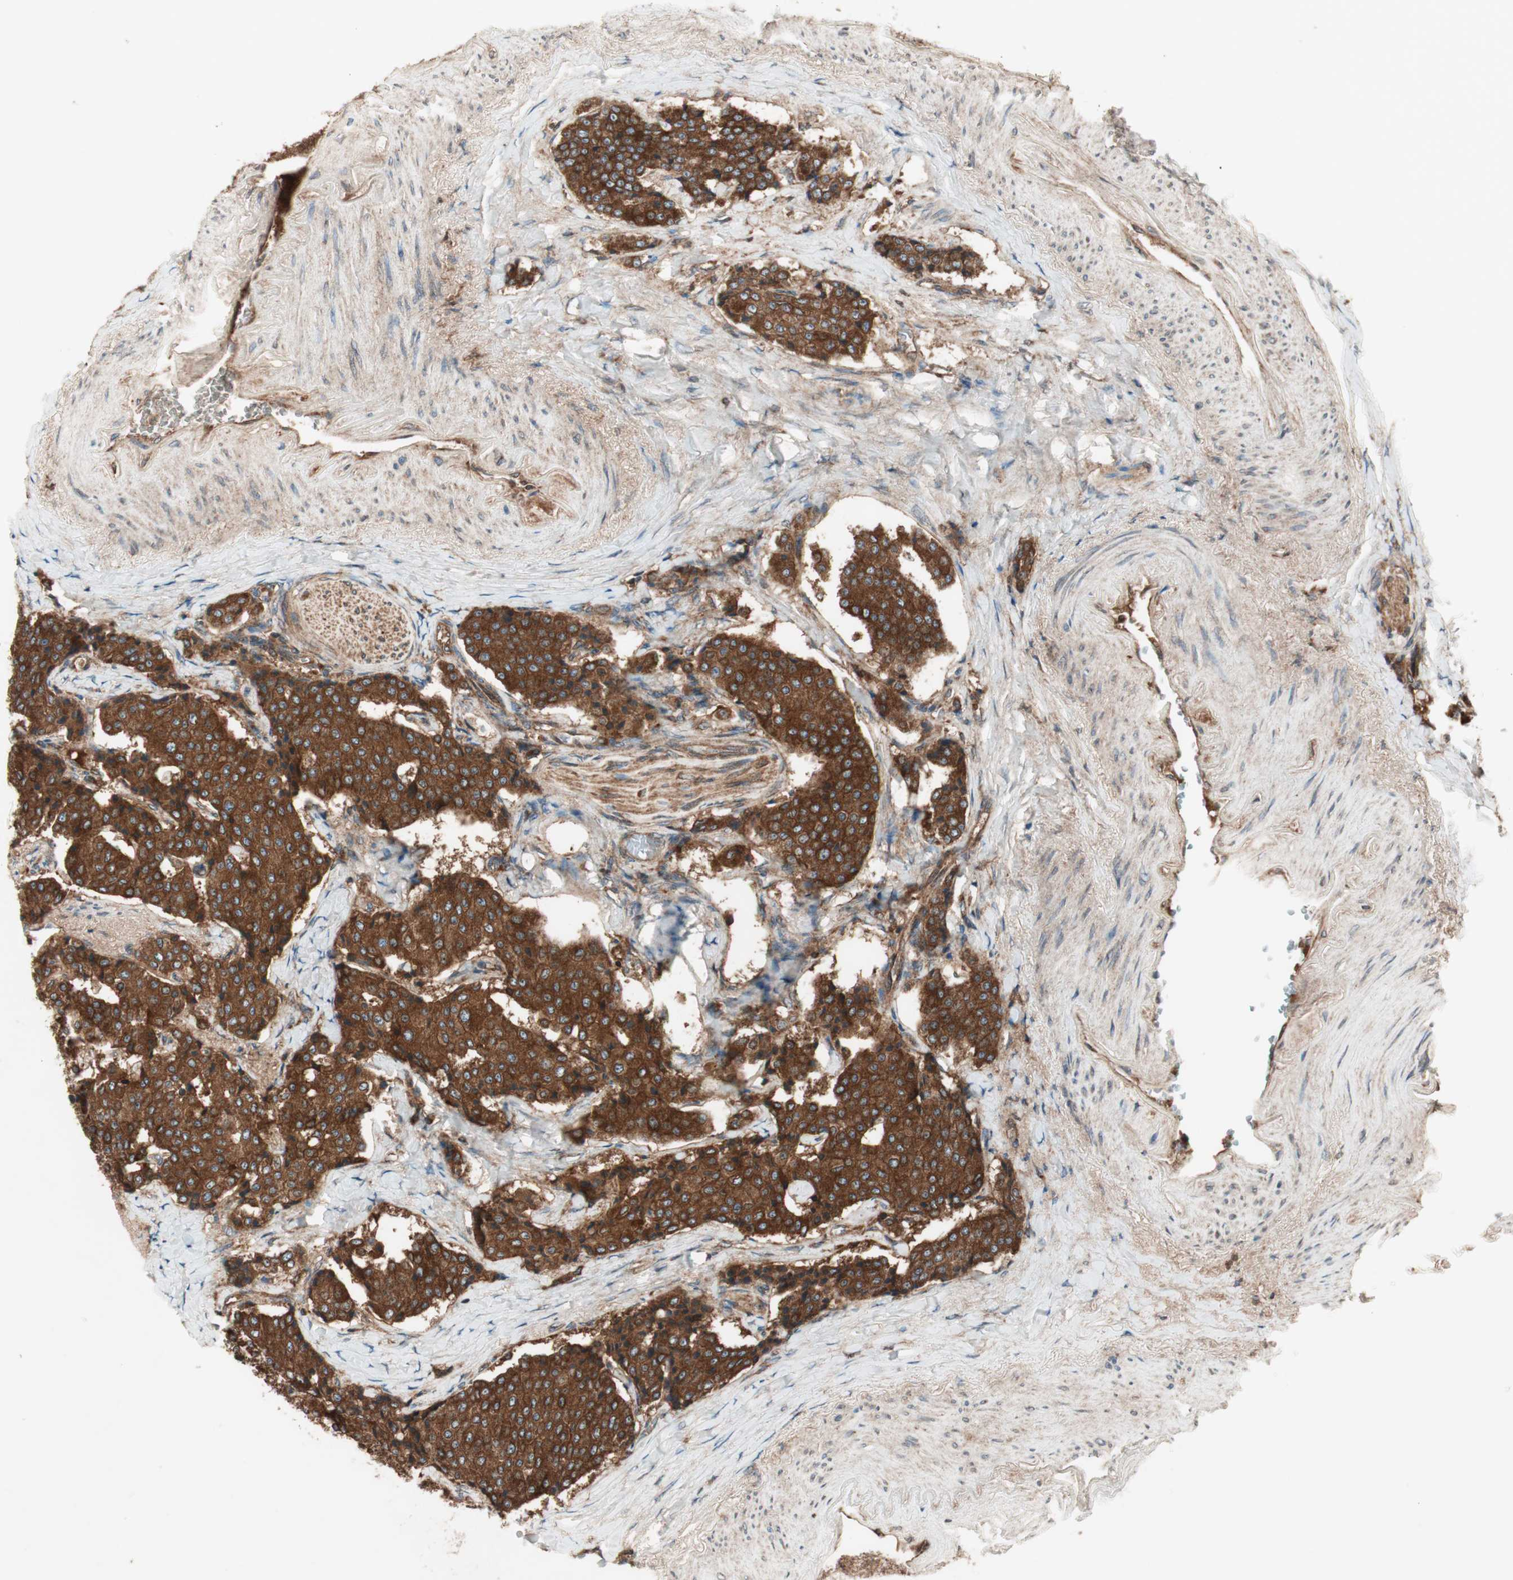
{"staining": {"intensity": "strong", "quantity": ">75%", "location": "cytoplasmic/membranous"}, "tissue": "carcinoid", "cell_type": "Tumor cells", "image_type": "cancer", "snomed": [{"axis": "morphology", "description": "Carcinoid, malignant, NOS"}, {"axis": "topography", "description": "Colon"}], "caption": "Immunohistochemical staining of human malignant carcinoid demonstrates strong cytoplasmic/membranous protein expression in about >75% of tumor cells.", "gene": "RAB5A", "patient": {"sex": "female", "age": 61}}